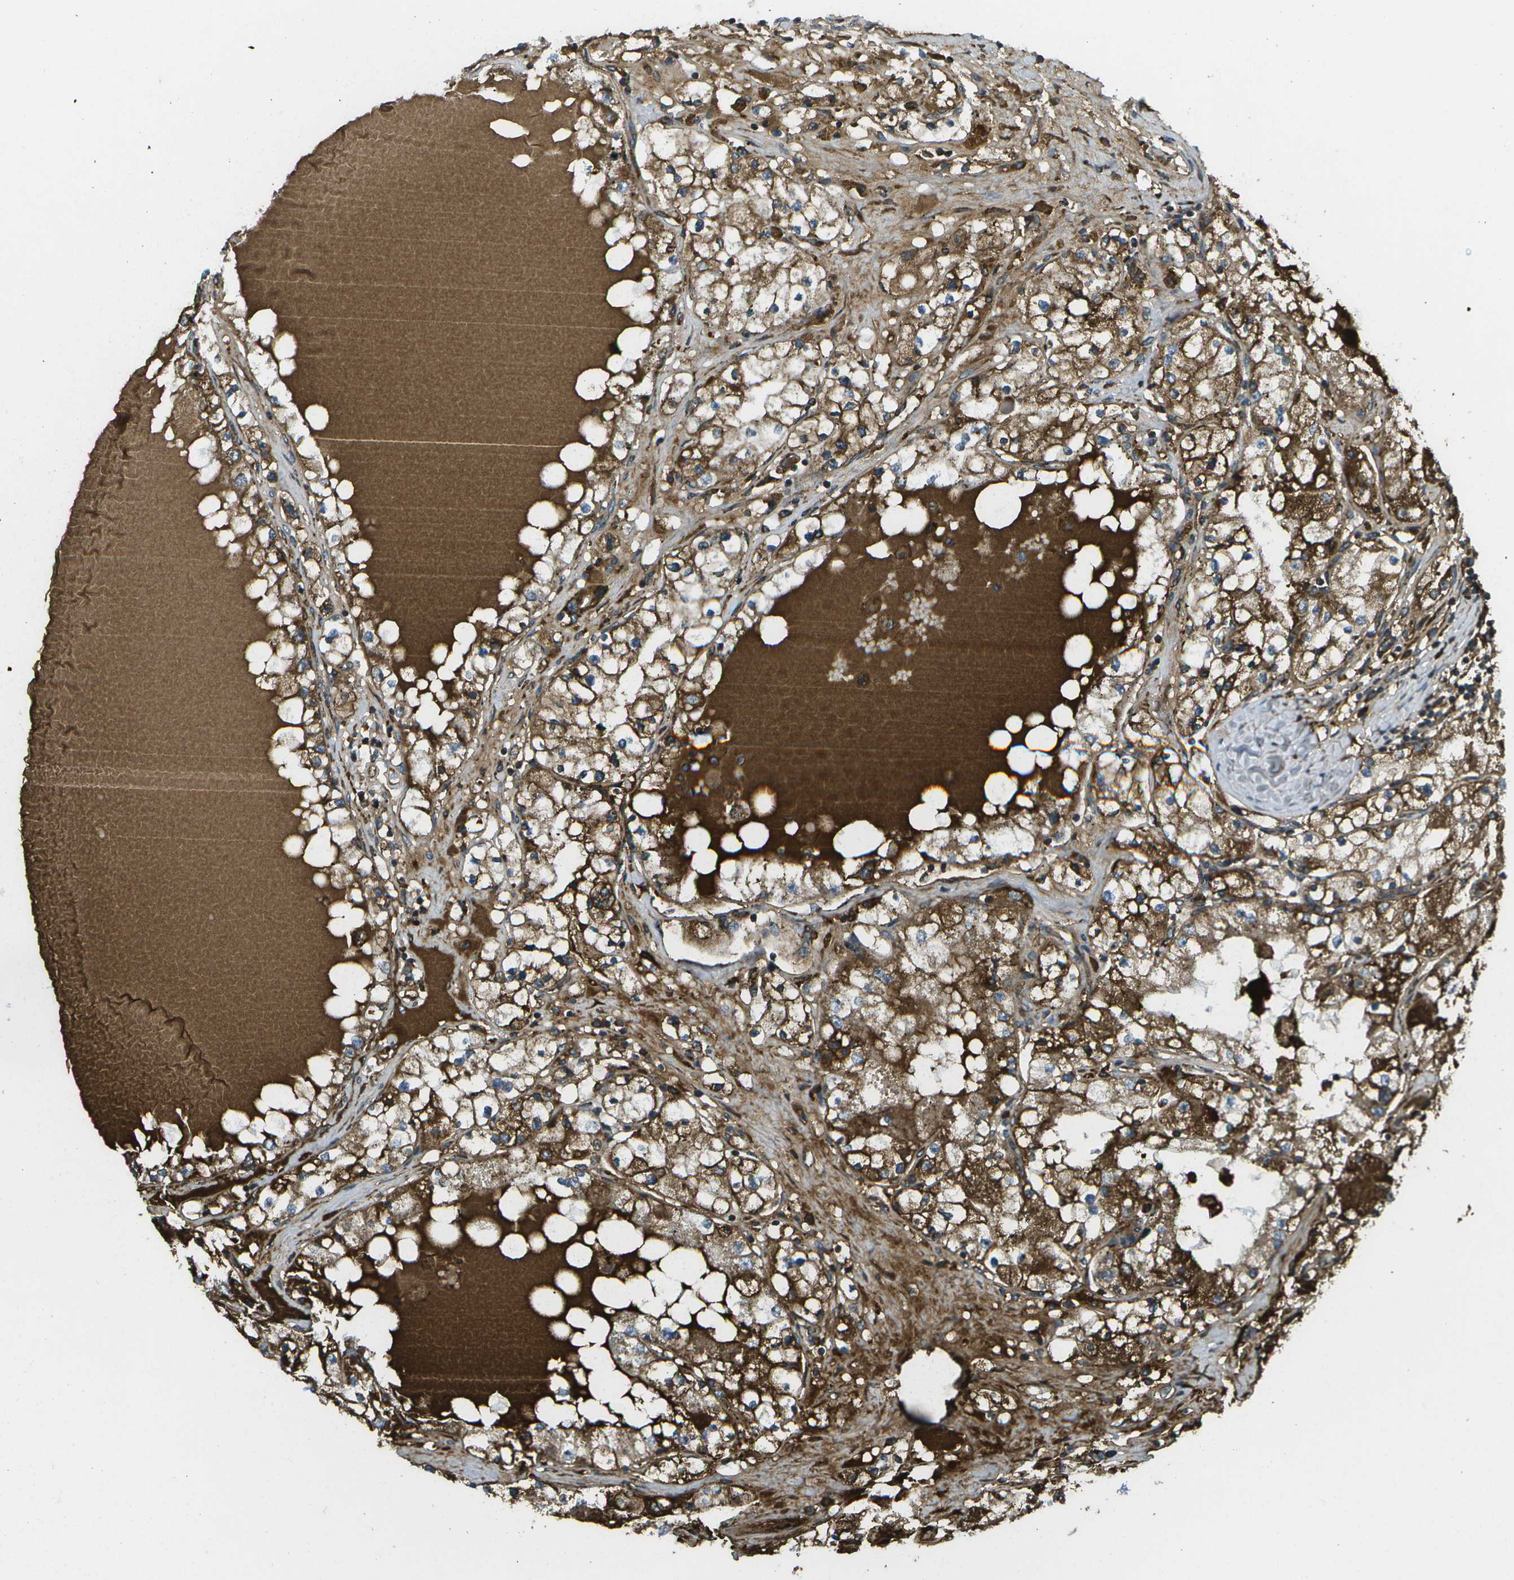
{"staining": {"intensity": "strong", "quantity": ">75%", "location": "cytoplasmic/membranous"}, "tissue": "renal cancer", "cell_type": "Tumor cells", "image_type": "cancer", "snomed": [{"axis": "morphology", "description": "Adenocarcinoma, NOS"}, {"axis": "topography", "description": "Kidney"}], "caption": "High-magnification brightfield microscopy of renal cancer stained with DAB (3,3'-diaminobenzidine) (brown) and counterstained with hematoxylin (blue). tumor cells exhibit strong cytoplasmic/membranous staining is present in approximately>75% of cells.", "gene": "USP30", "patient": {"sex": "male", "age": 68}}